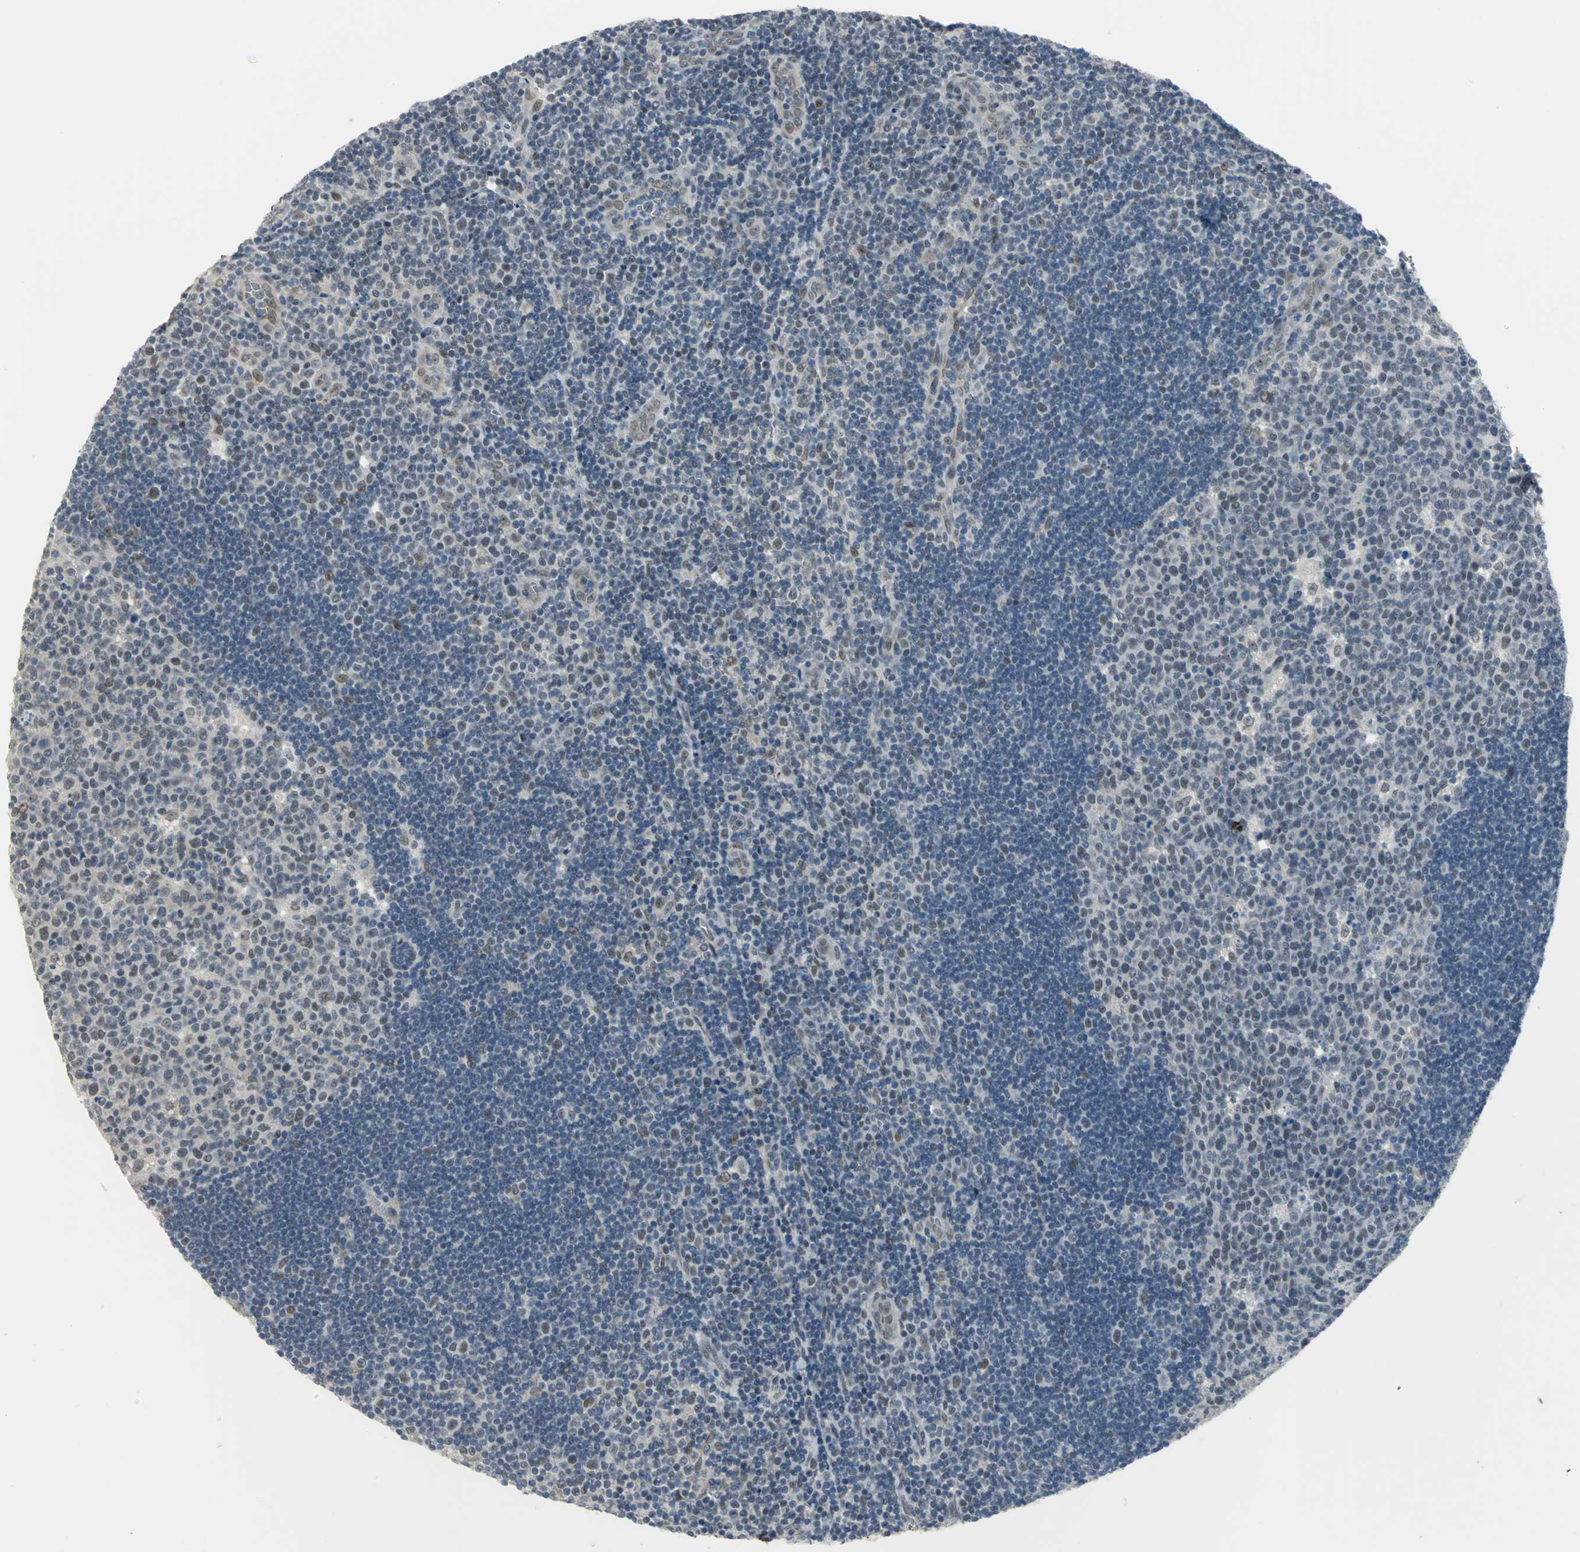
{"staining": {"intensity": "weak", "quantity": "<25%", "location": "nuclear"}, "tissue": "lymph node", "cell_type": "Germinal center cells", "image_type": "normal", "snomed": [{"axis": "morphology", "description": "Normal tissue, NOS"}, {"axis": "topography", "description": "Lymph node"}, {"axis": "topography", "description": "Salivary gland"}], "caption": "Immunohistochemistry (IHC) image of benign human lymph node stained for a protein (brown), which displays no expression in germinal center cells. (DAB IHC with hematoxylin counter stain).", "gene": "GLI3", "patient": {"sex": "male", "age": 8}}